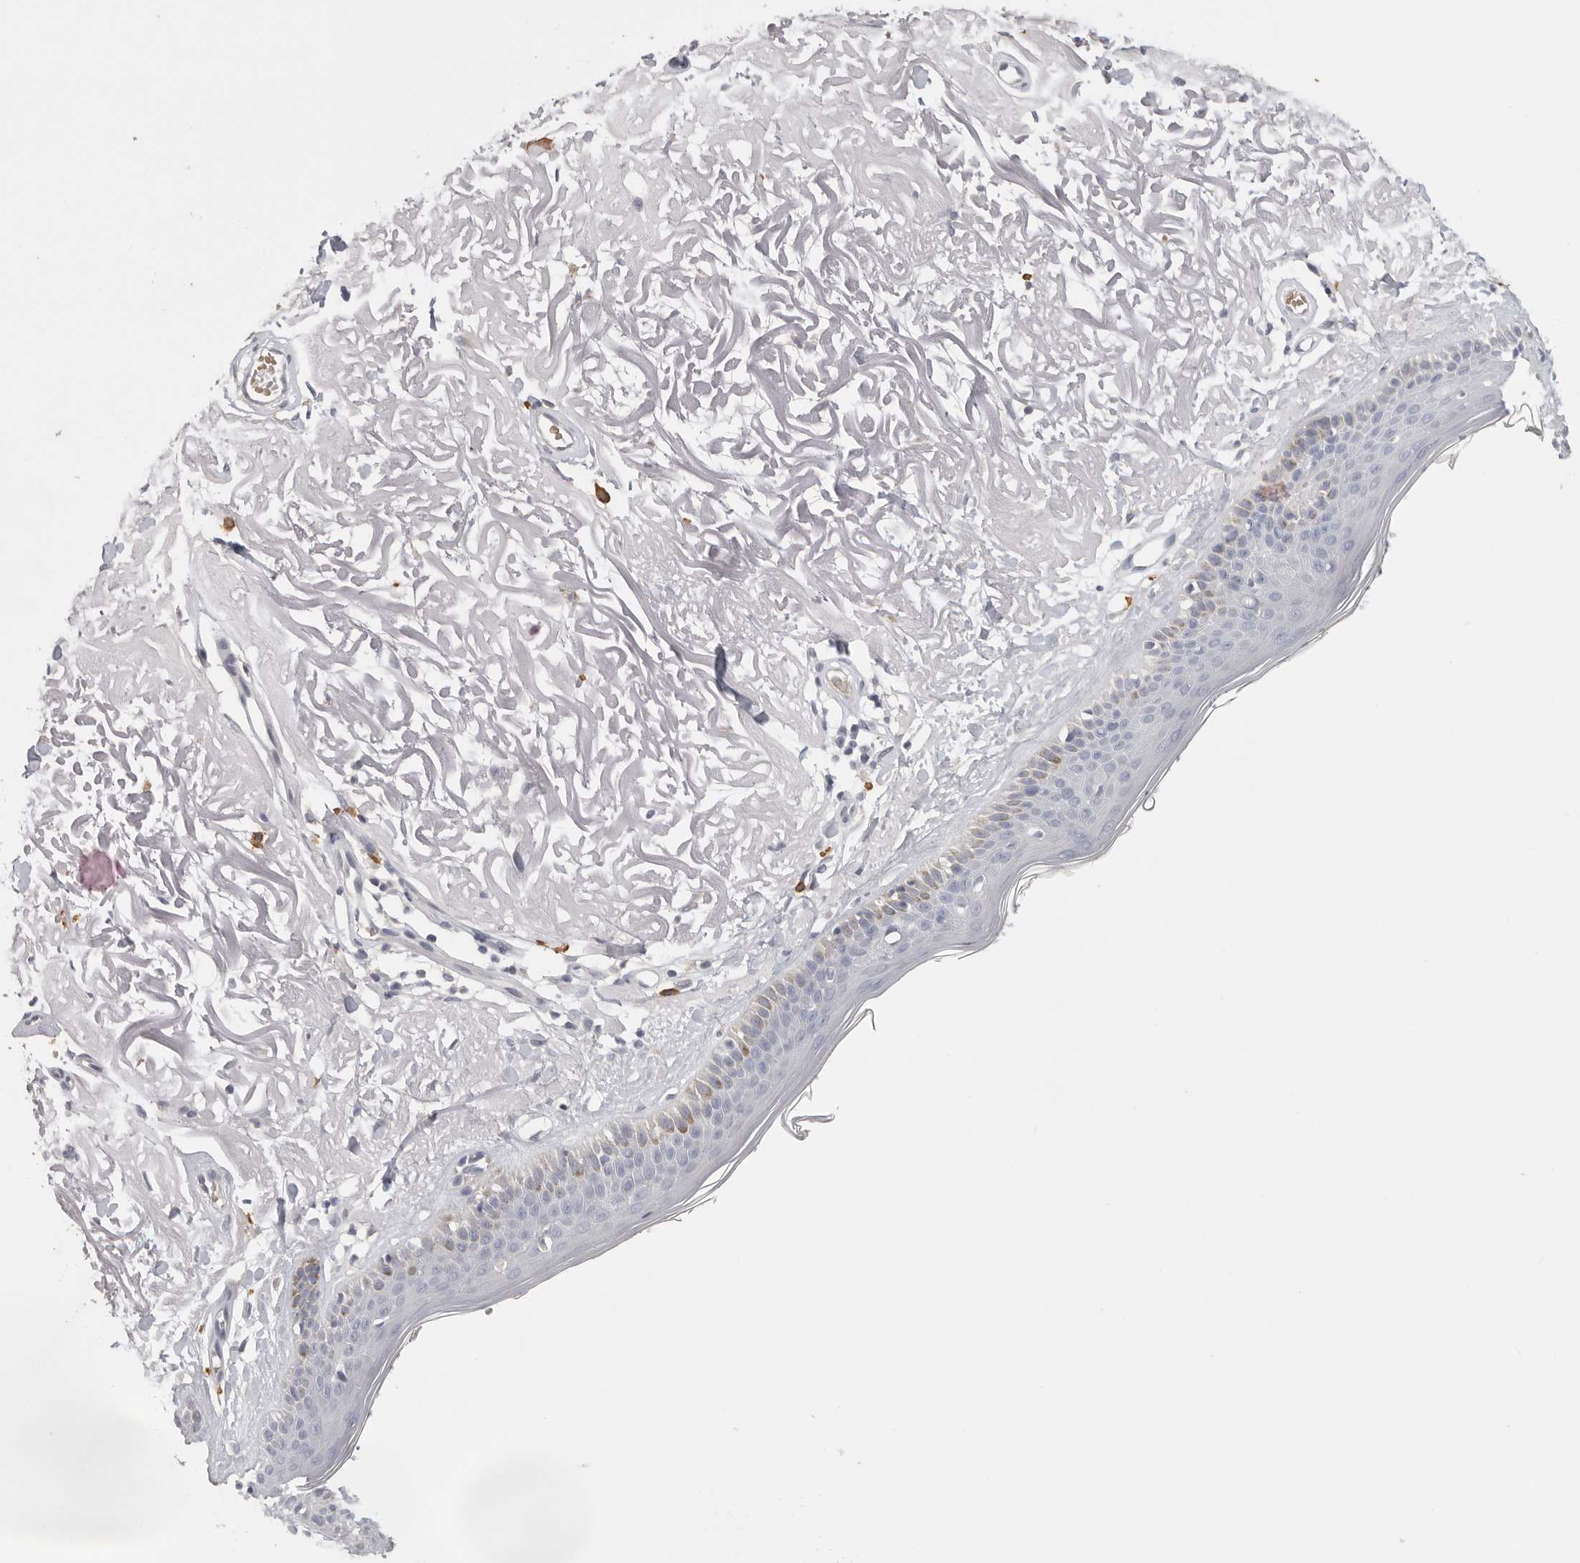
{"staining": {"intensity": "negative", "quantity": "none", "location": "none"}, "tissue": "skin", "cell_type": "Fibroblasts", "image_type": "normal", "snomed": [{"axis": "morphology", "description": "Normal tissue, NOS"}, {"axis": "topography", "description": "Skin"}, {"axis": "topography", "description": "Skeletal muscle"}], "caption": "IHC micrograph of unremarkable human skin stained for a protein (brown), which displays no positivity in fibroblasts.", "gene": "DNAJC11", "patient": {"sex": "male", "age": 83}}